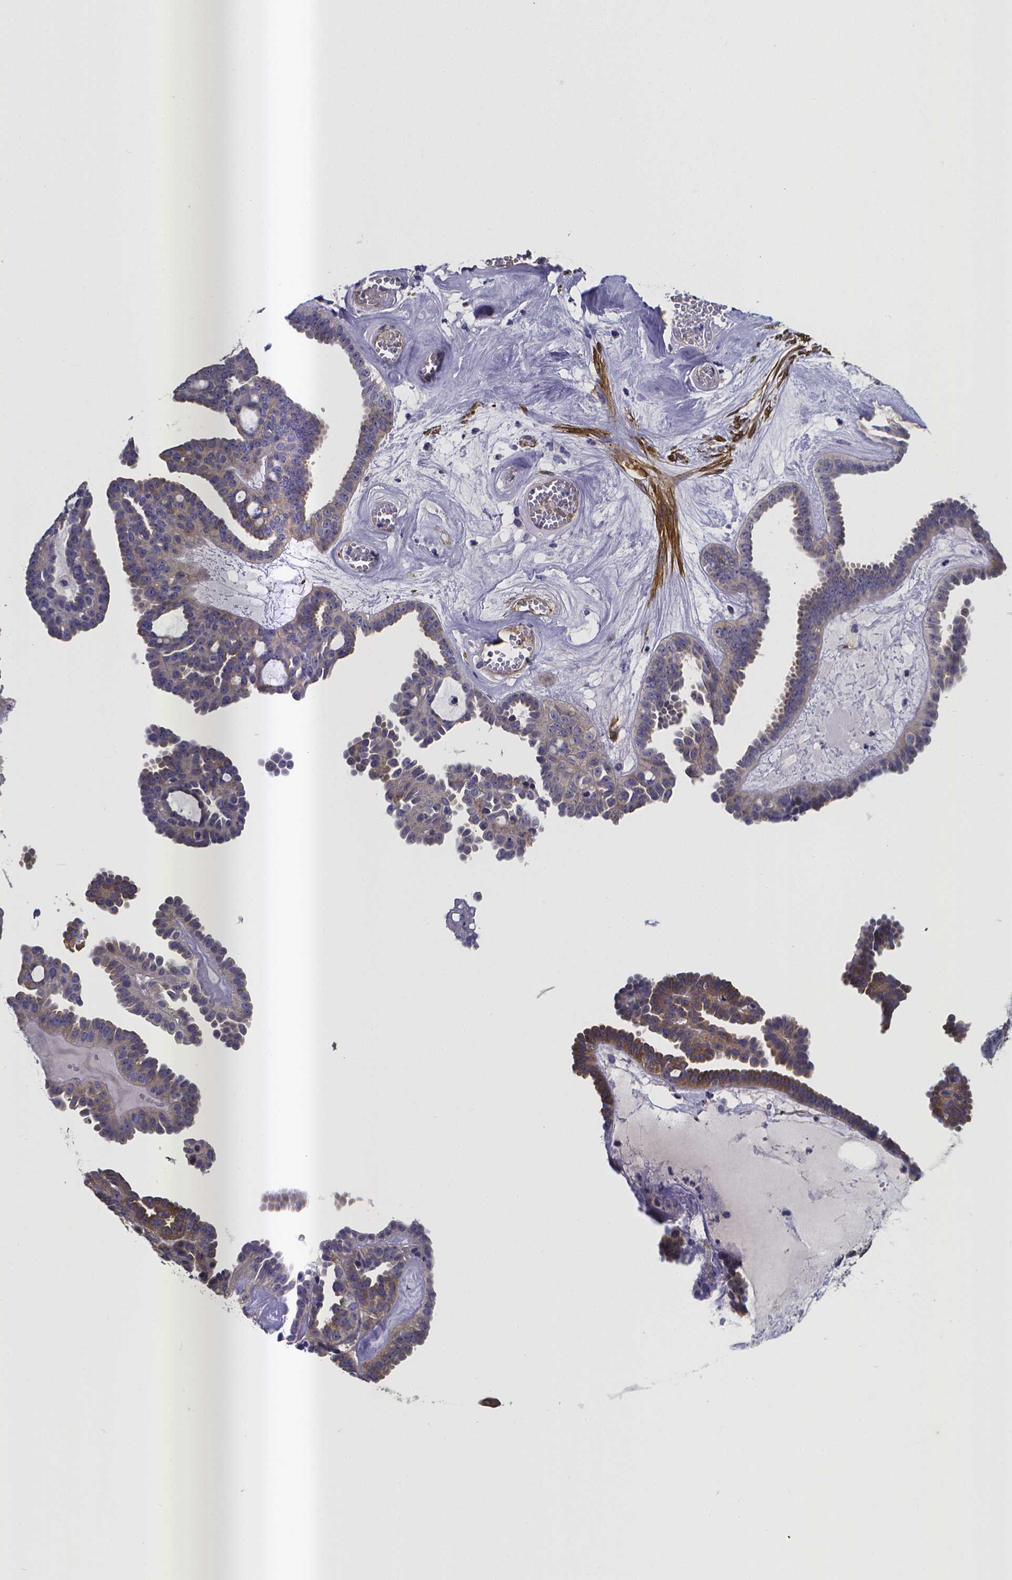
{"staining": {"intensity": "negative", "quantity": "none", "location": "none"}, "tissue": "ovarian cancer", "cell_type": "Tumor cells", "image_type": "cancer", "snomed": [{"axis": "morphology", "description": "Cystadenocarcinoma, serous, NOS"}, {"axis": "topography", "description": "Ovary"}], "caption": "An immunohistochemistry (IHC) image of ovarian serous cystadenocarcinoma is shown. There is no staining in tumor cells of ovarian serous cystadenocarcinoma.", "gene": "RERG", "patient": {"sex": "female", "age": 71}}